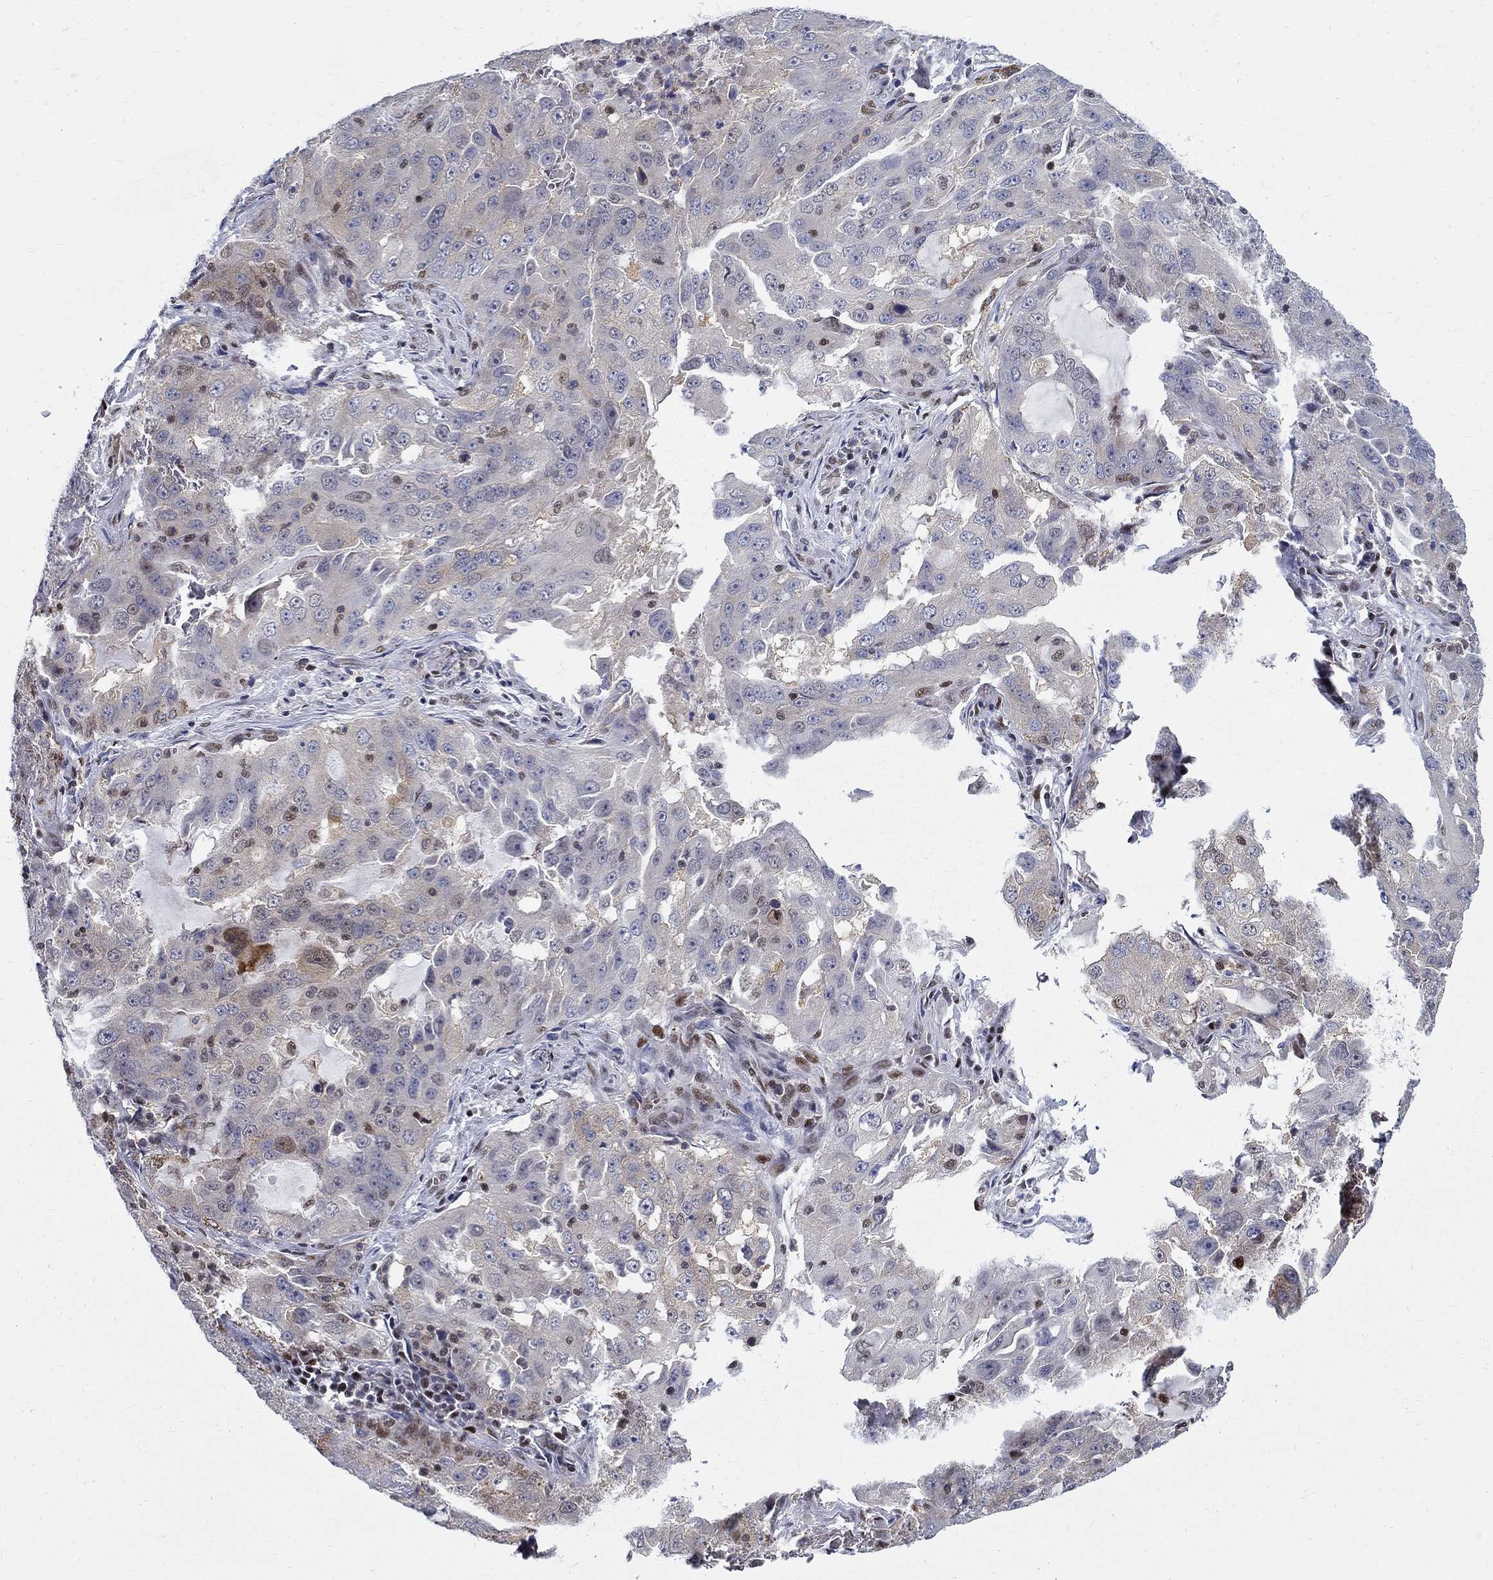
{"staining": {"intensity": "negative", "quantity": "none", "location": "none"}, "tissue": "lung cancer", "cell_type": "Tumor cells", "image_type": "cancer", "snomed": [{"axis": "morphology", "description": "Adenocarcinoma, NOS"}, {"axis": "topography", "description": "Lung"}], "caption": "A high-resolution histopathology image shows immunohistochemistry (IHC) staining of lung cancer (adenocarcinoma), which displays no significant staining in tumor cells. (Immunohistochemistry, brightfield microscopy, high magnification).", "gene": "ZNF594", "patient": {"sex": "female", "age": 61}}